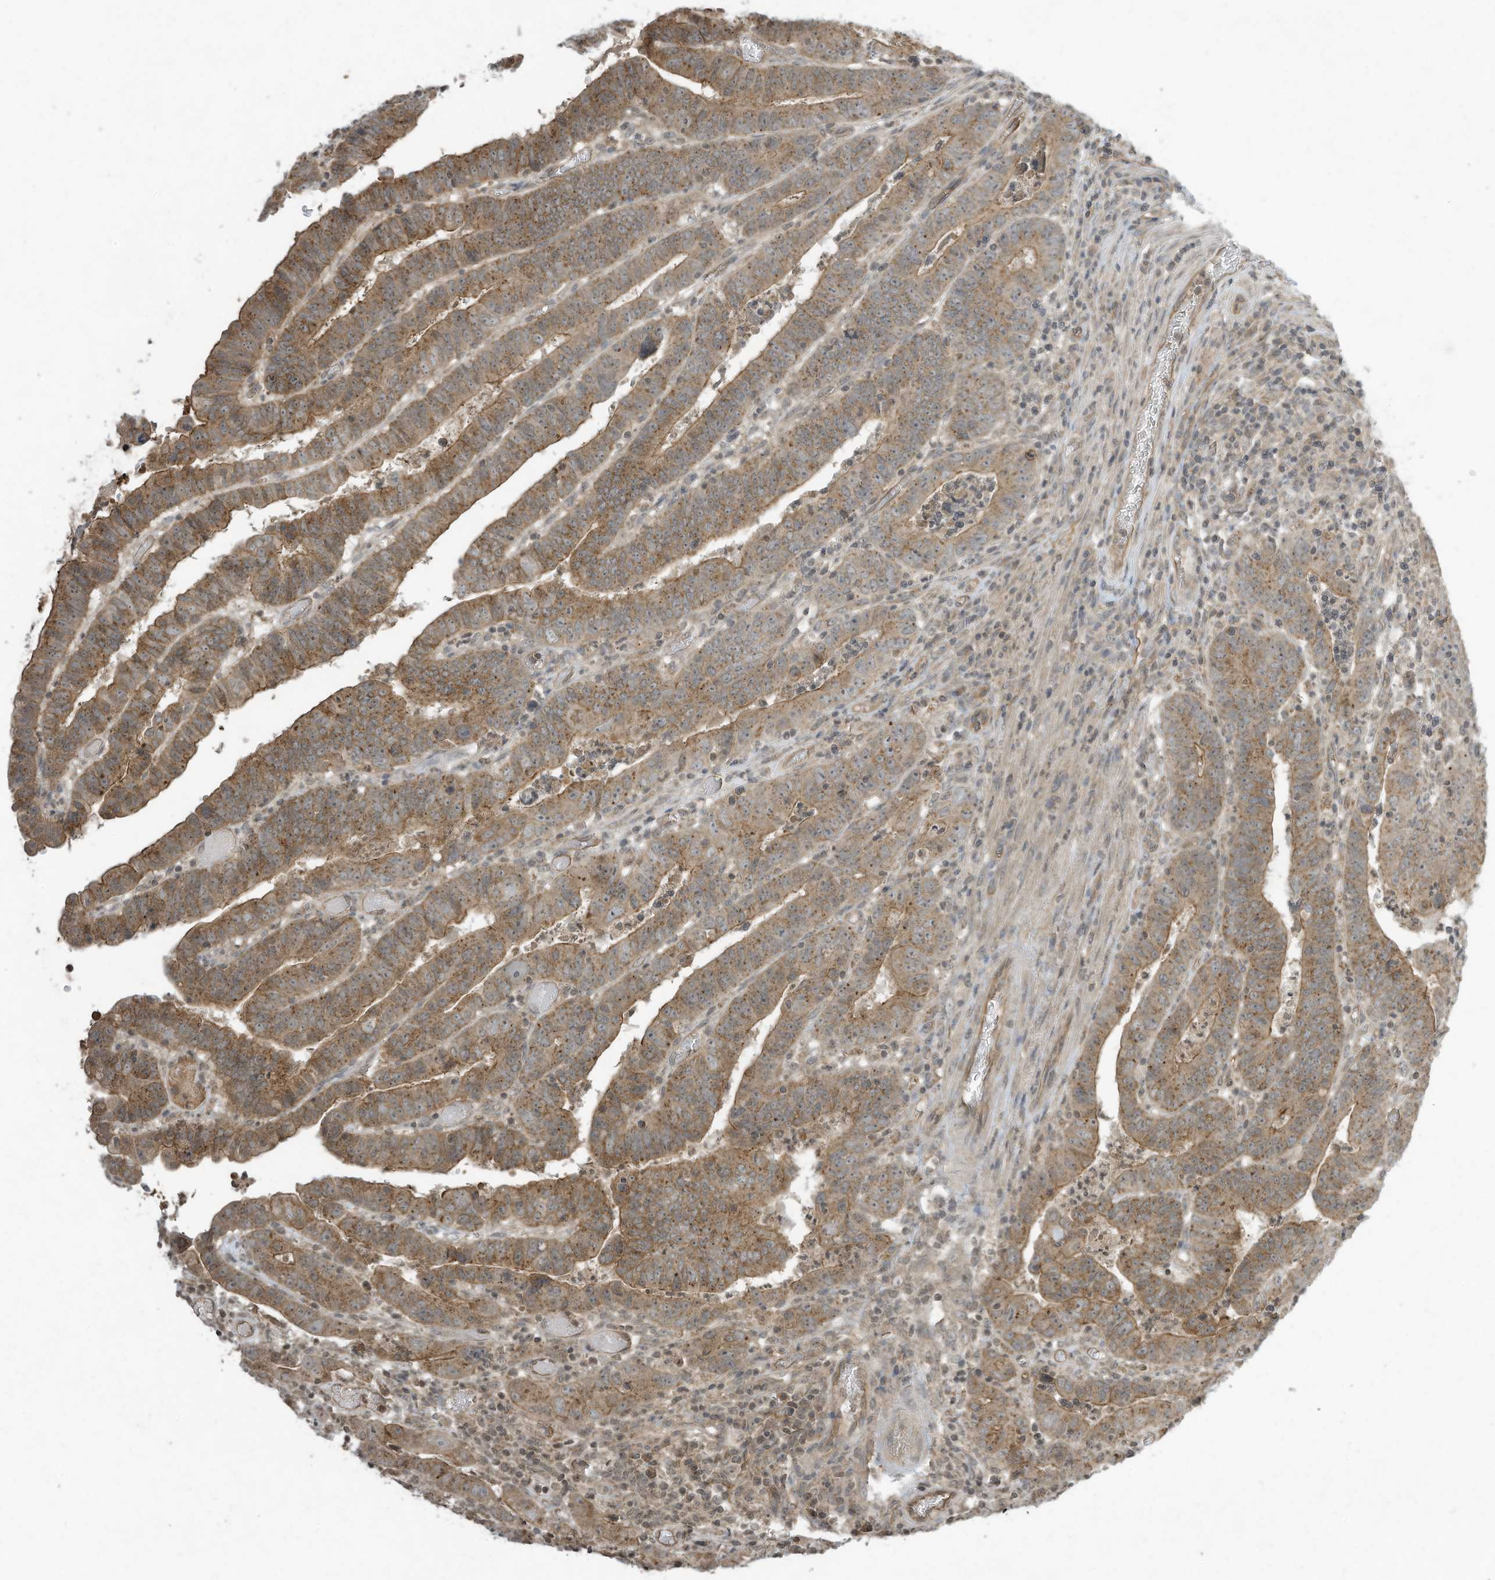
{"staining": {"intensity": "moderate", "quantity": ">75%", "location": "cytoplasmic/membranous"}, "tissue": "colorectal cancer", "cell_type": "Tumor cells", "image_type": "cancer", "snomed": [{"axis": "morphology", "description": "Normal tissue, NOS"}, {"axis": "morphology", "description": "Adenocarcinoma, NOS"}, {"axis": "topography", "description": "Rectum"}], "caption": "High-magnification brightfield microscopy of colorectal cancer (adenocarcinoma) stained with DAB (brown) and counterstained with hematoxylin (blue). tumor cells exhibit moderate cytoplasmic/membranous staining is seen in approximately>75% of cells.", "gene": "MATN2", "patient": {"sex": "female", "age": 65}}